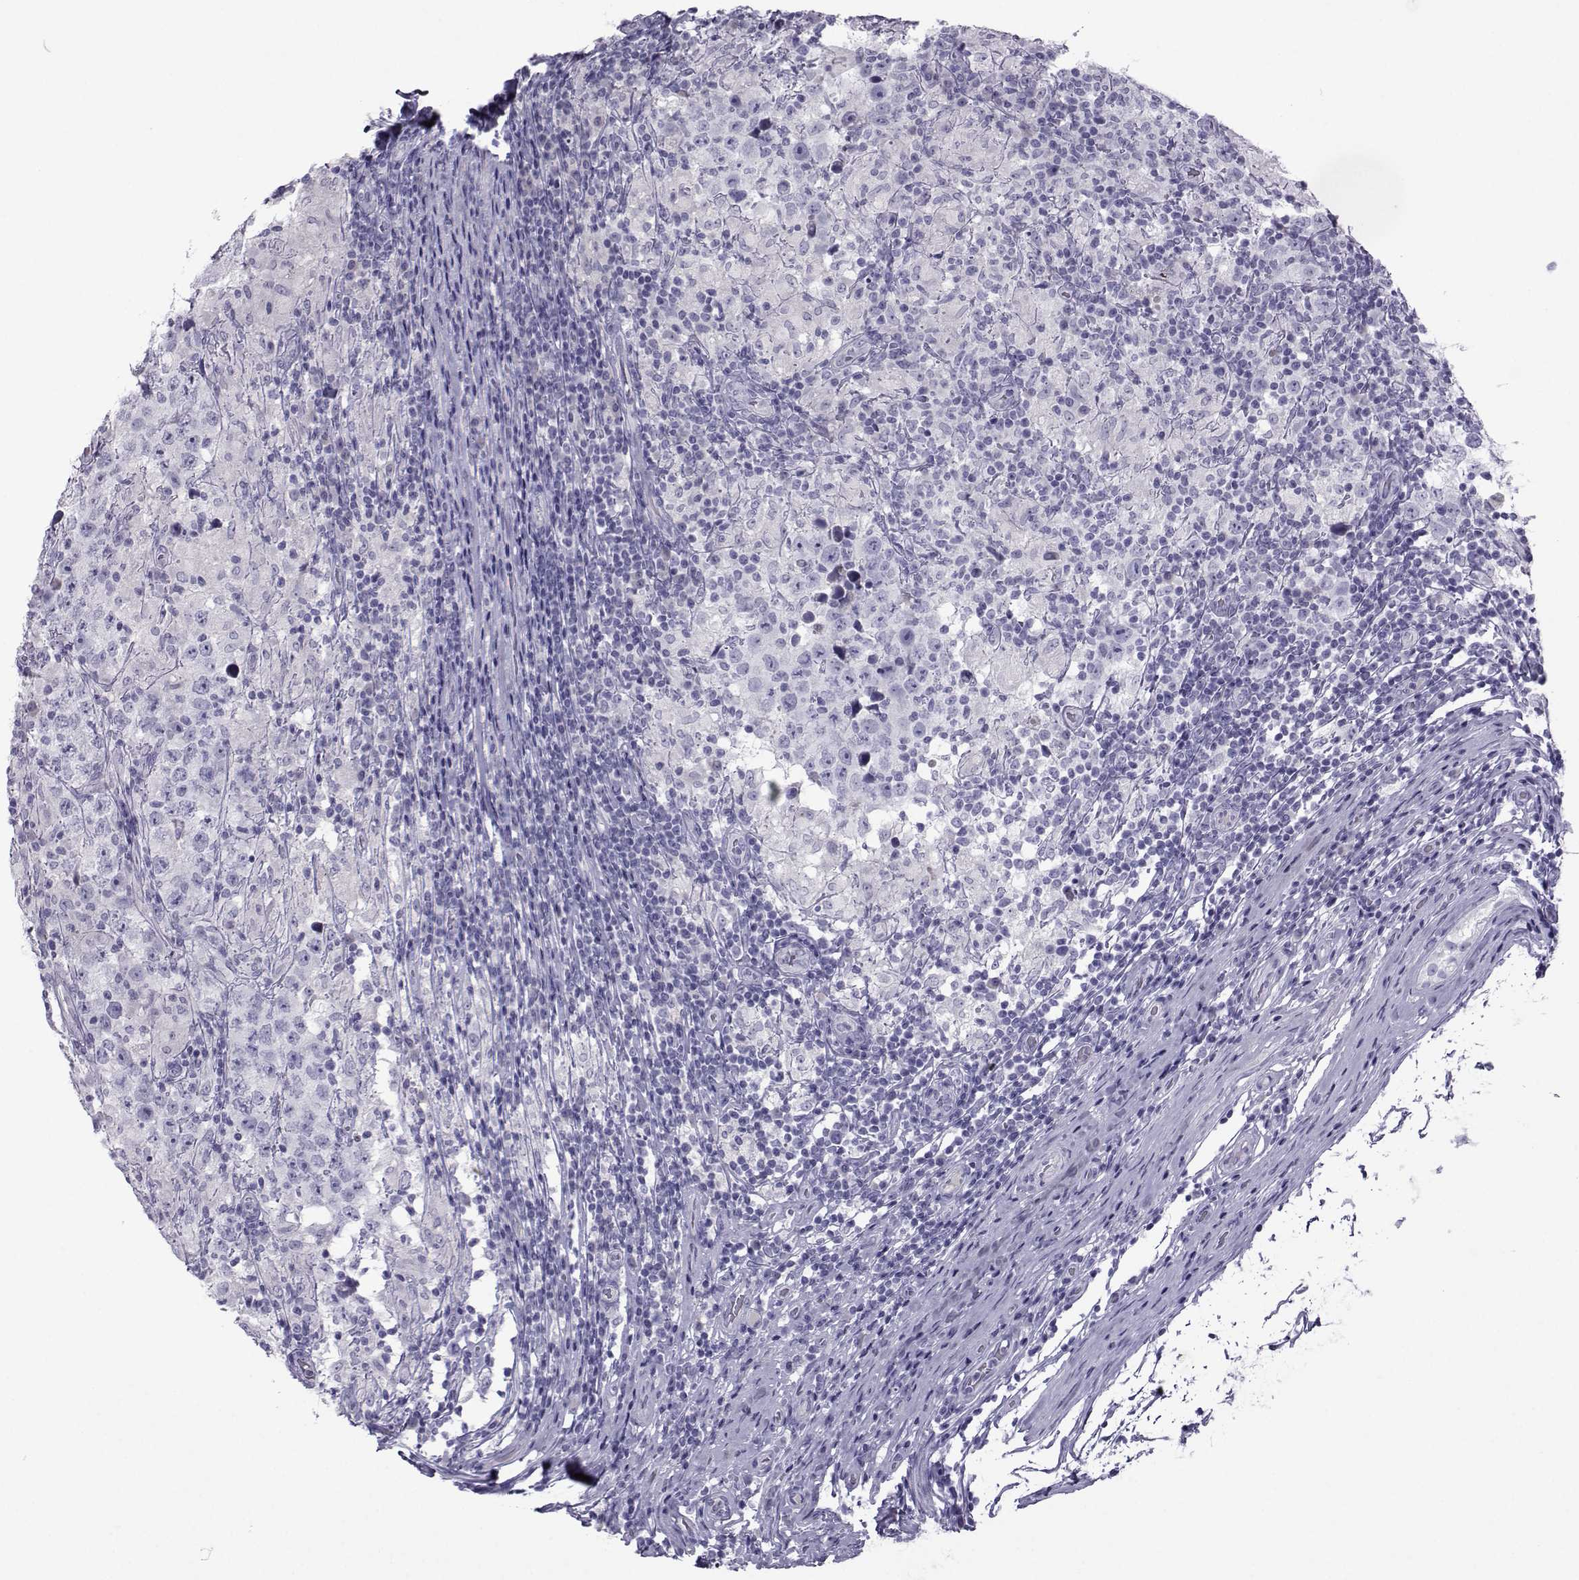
{"staining": {"intensity": "negative", "quantity": "none", "location": "none"}, "tissue": "testis cancer", "cell_type": "Tumor cells", "image_type": "cancer", "snomed": [{"axis": "morphology", "description": "Seminoma, NOS"}, {"axis": "morphology", "description": "Carcinoma, Embryonal, NOS"}, {"axis": "topography", "description": "Testis"}], "caption": "Immunohistochemistry of human embryonal carcinoma (testis) shows no expression in tumor cells.", "gene": "ARMC2", "patient": {"sex": "male", "age": 41}}